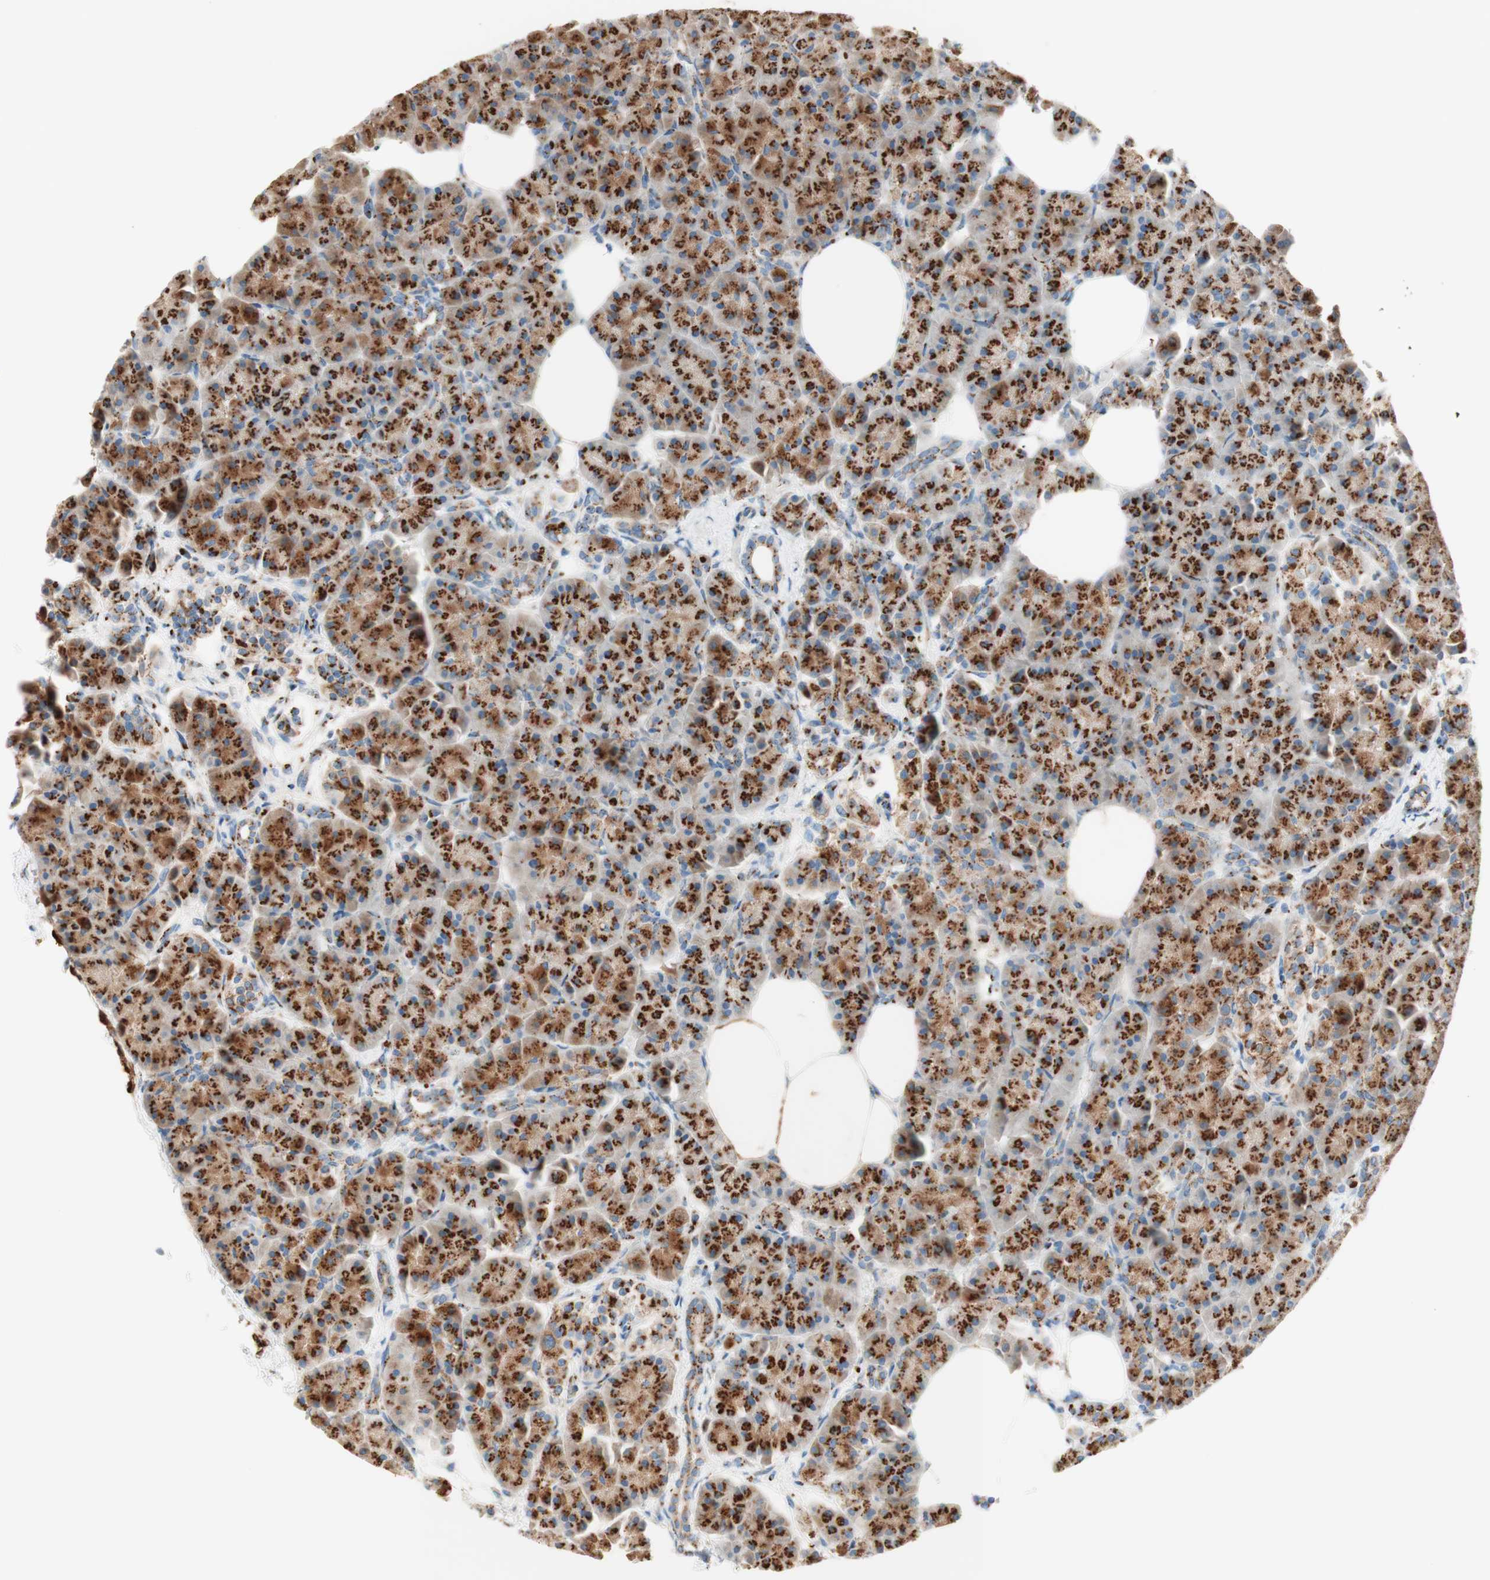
{"staining": {"intensity": "strong", "quantity": ">75%", "location": "cytoplasmic/membranous"}, "tissue": "pancreas", "cell_type": "Exocrine glandular cells", "image_type": "normal", "snomed": [{"axis": "morphology", "description": "Normal tissue, NOS"}, {"axis": "topography", "description": "Pancreas"}], "caption": "Protein staining exhibits strong cytoplasmic/membranous expression in about >75% of exocrine glandular cells in normal pancreas. (DAB (3,3'-diaminobenzidine) IHC with brightfield microscopy, high magnification).", "gene": "GOLGB1", "patient": {"sex": "female", "age": 70}}